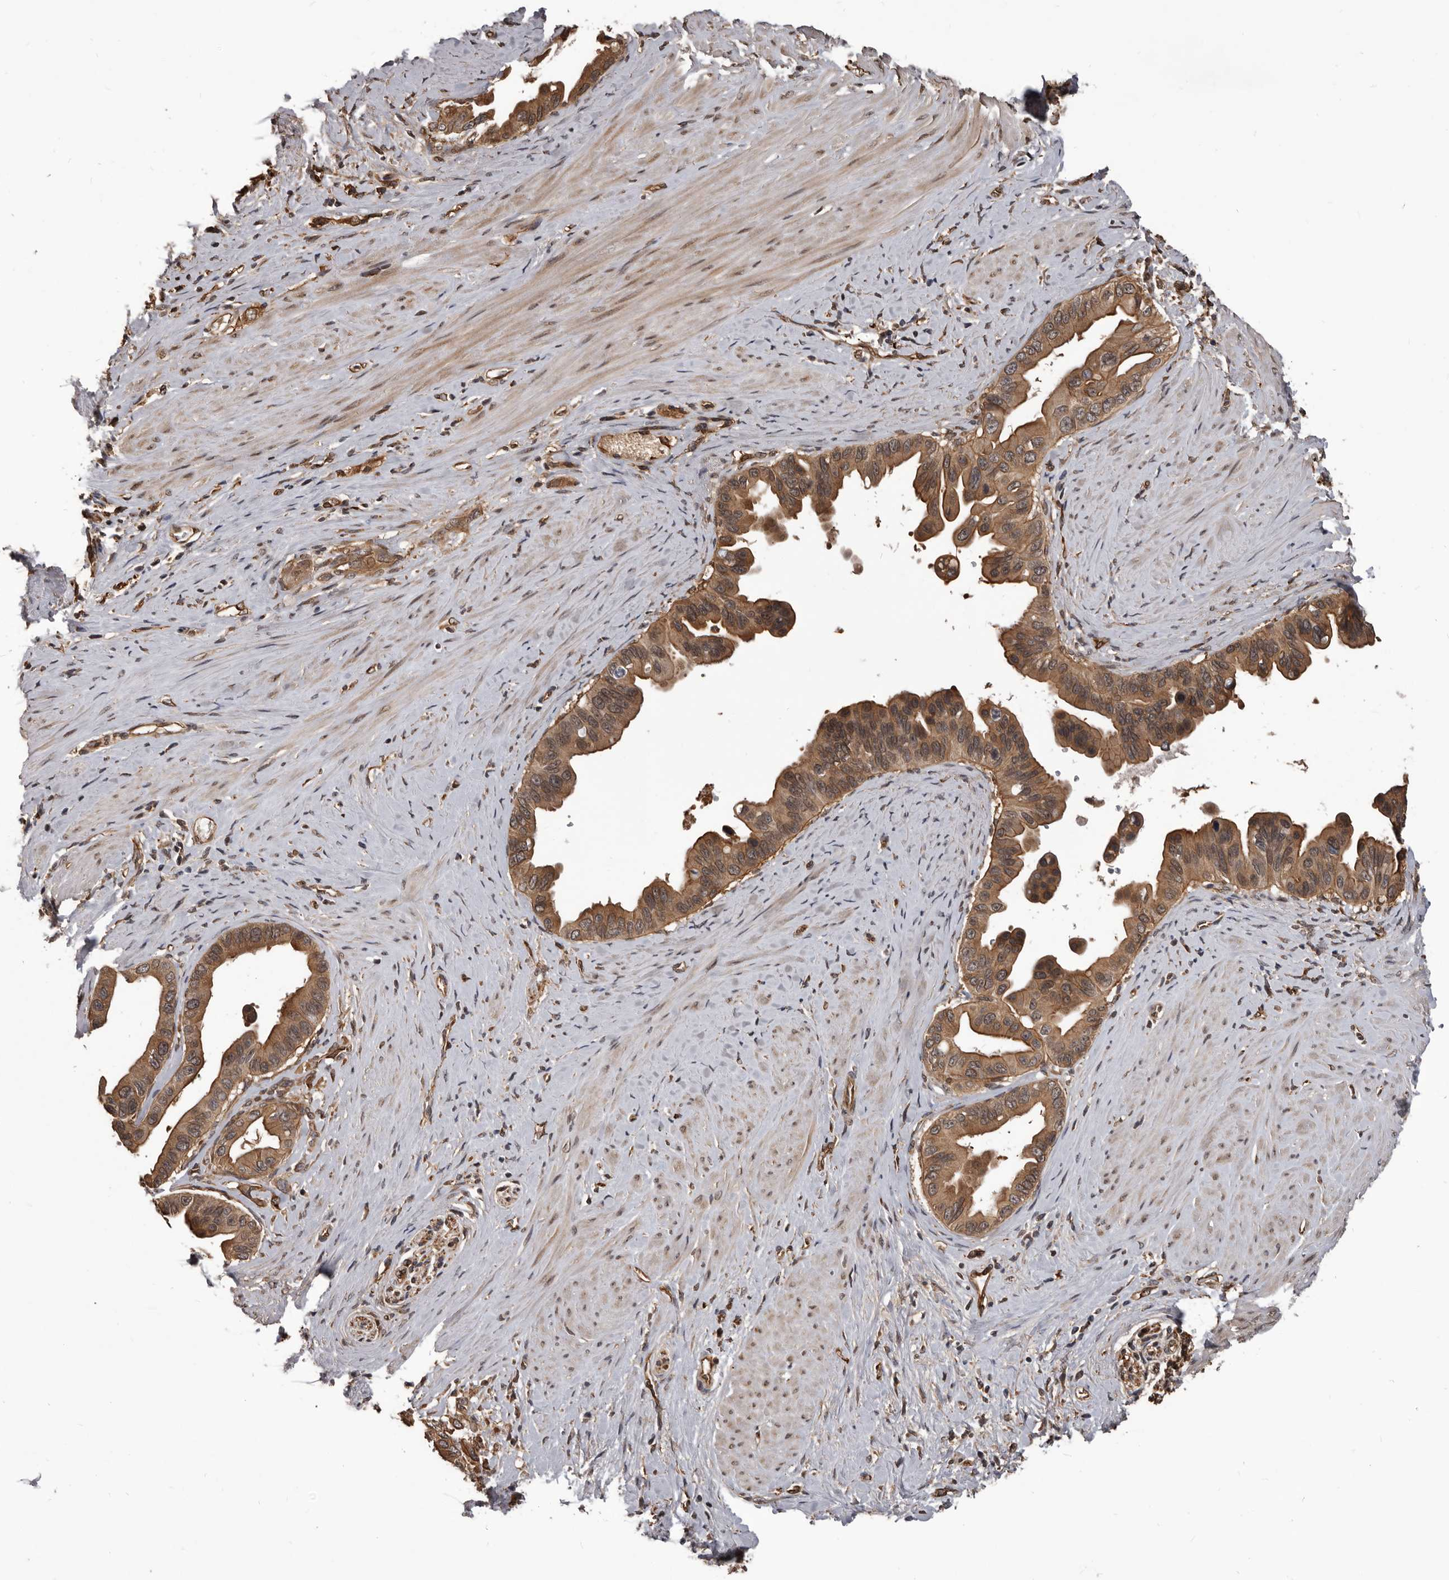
{"staining": {"intensity": "moderate", "quantity": ">75%", "location": "cytoplasmic/membranous"}, "tissue": "pancreatic cancer", "cell_type": "Tumor cells", "image_type": "cancer", "snomed": [{"axis": "morphology", "description": "Adenocarcinoma, NOS"}, {"axis": "topography", "description": "Pancreas"}], "caption": "Immunohistochemistry of pancreatic cancer (adenocarcinoma) demonstrates medium levels of moderate cytoplasmic/membranous expression in about >75% of tumor cells. Ihc stains the protein in brown and the nuclei are stained blue.", "gene": "ADAMTS20", "patient": {"sex": "female", "age": 56}}